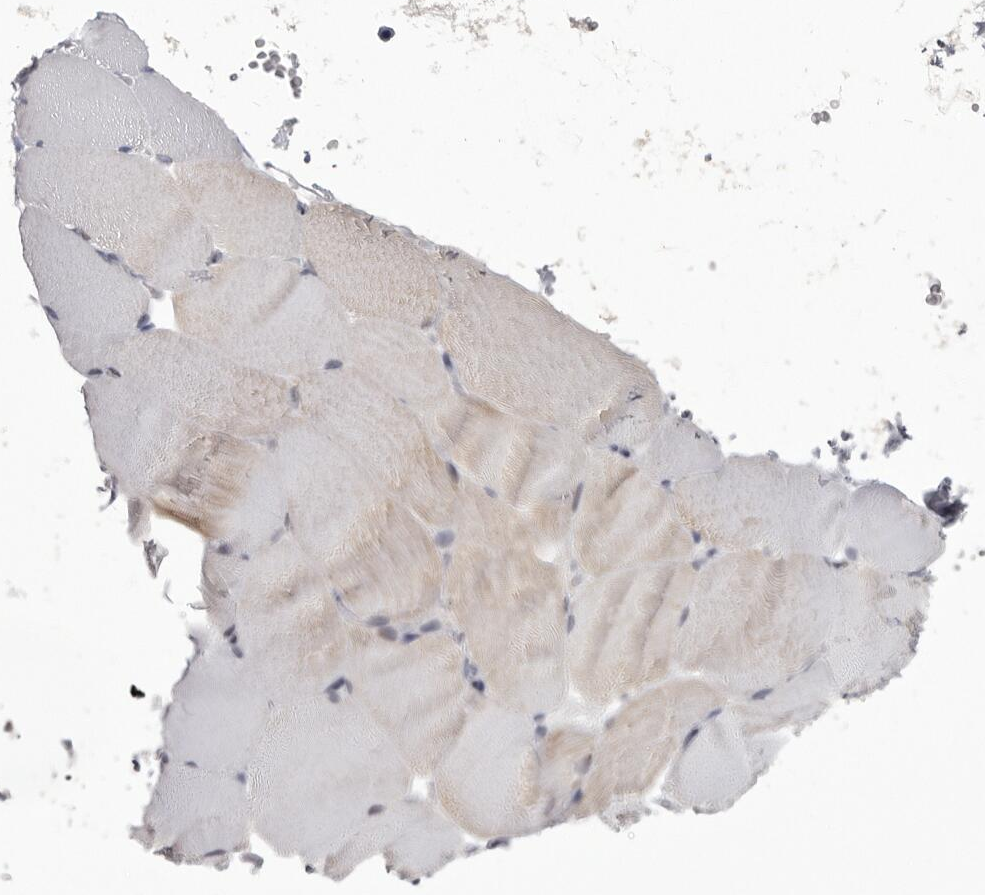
{"staining": {"intensity": "weak", "quantity": "<25%", "location": "cytoplasmic/membranous"}, "tissue": "skeletal muscle", "cell_type": "Myocytes", "image_type": "normal", "snomed": [{"axis": "morphology", "description": "Normal tissue, NOS"}, {"axis": "topography", "description": "Skeletal muscle"}, {"axis": "topography", "description": "Parathyroid gland"}], "caption": "Human skeletal muscle stained for a protein using IHC reveals no expression in myocytes.", "gene": "ZNF326", "patient": {"sex": "female", "age": 37}}